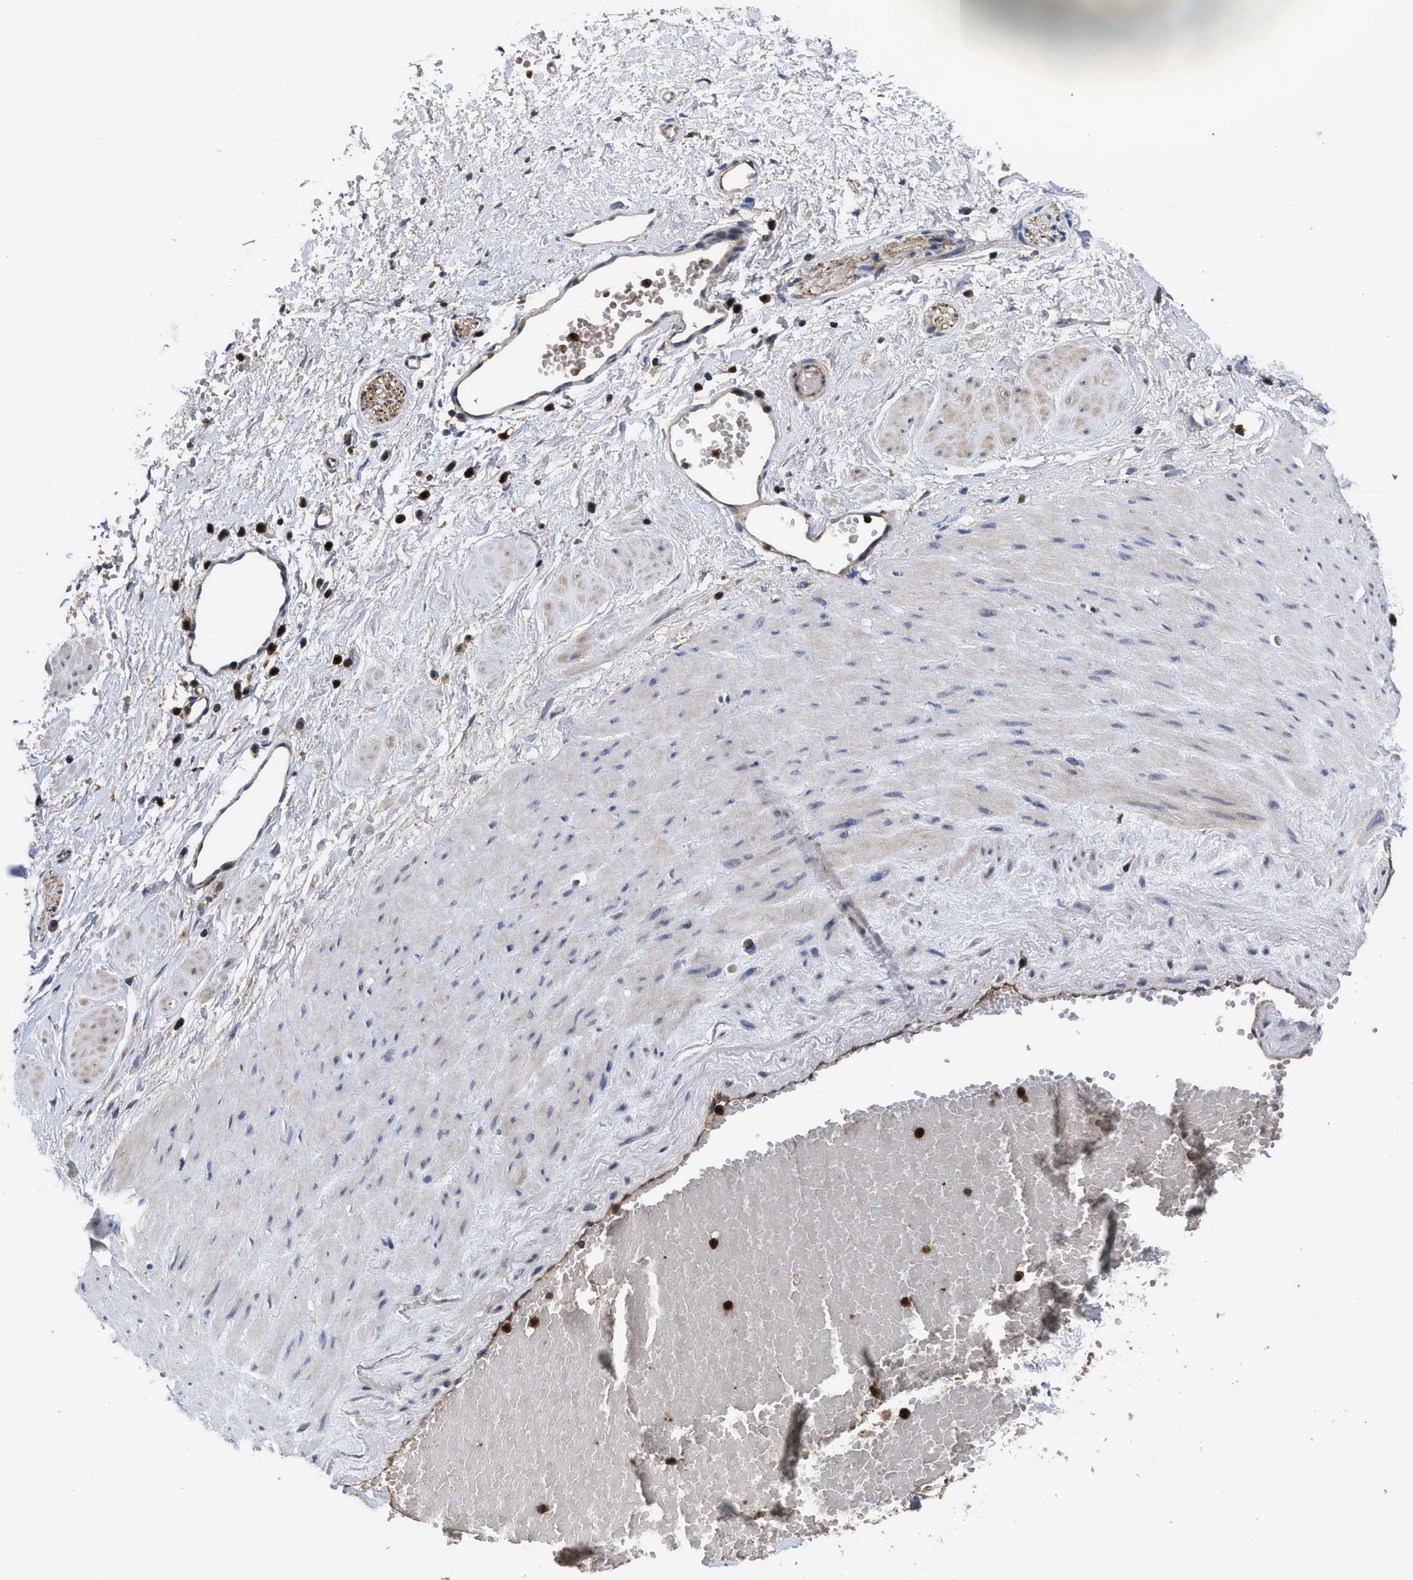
{"staining": {"intensity": "negative", "quantity": "none", "location": "none"}, "tissue": "adipose tissue", "cell_type": "Adipocytes", "image_type": "normal", "snomed": [{"axis": "morphology", "description": "Normal tissue, NOS"}, {"axis": "topography", "description": "Soft tissue"}, {"axis": "topography", "description": "Vascular tissue"}], "caption": "IHC of unremarkable human adipose tissue reveals no expression in adipocytes.", "gene": "YBEY", "patient": {"sex": "female", "age": 35}}